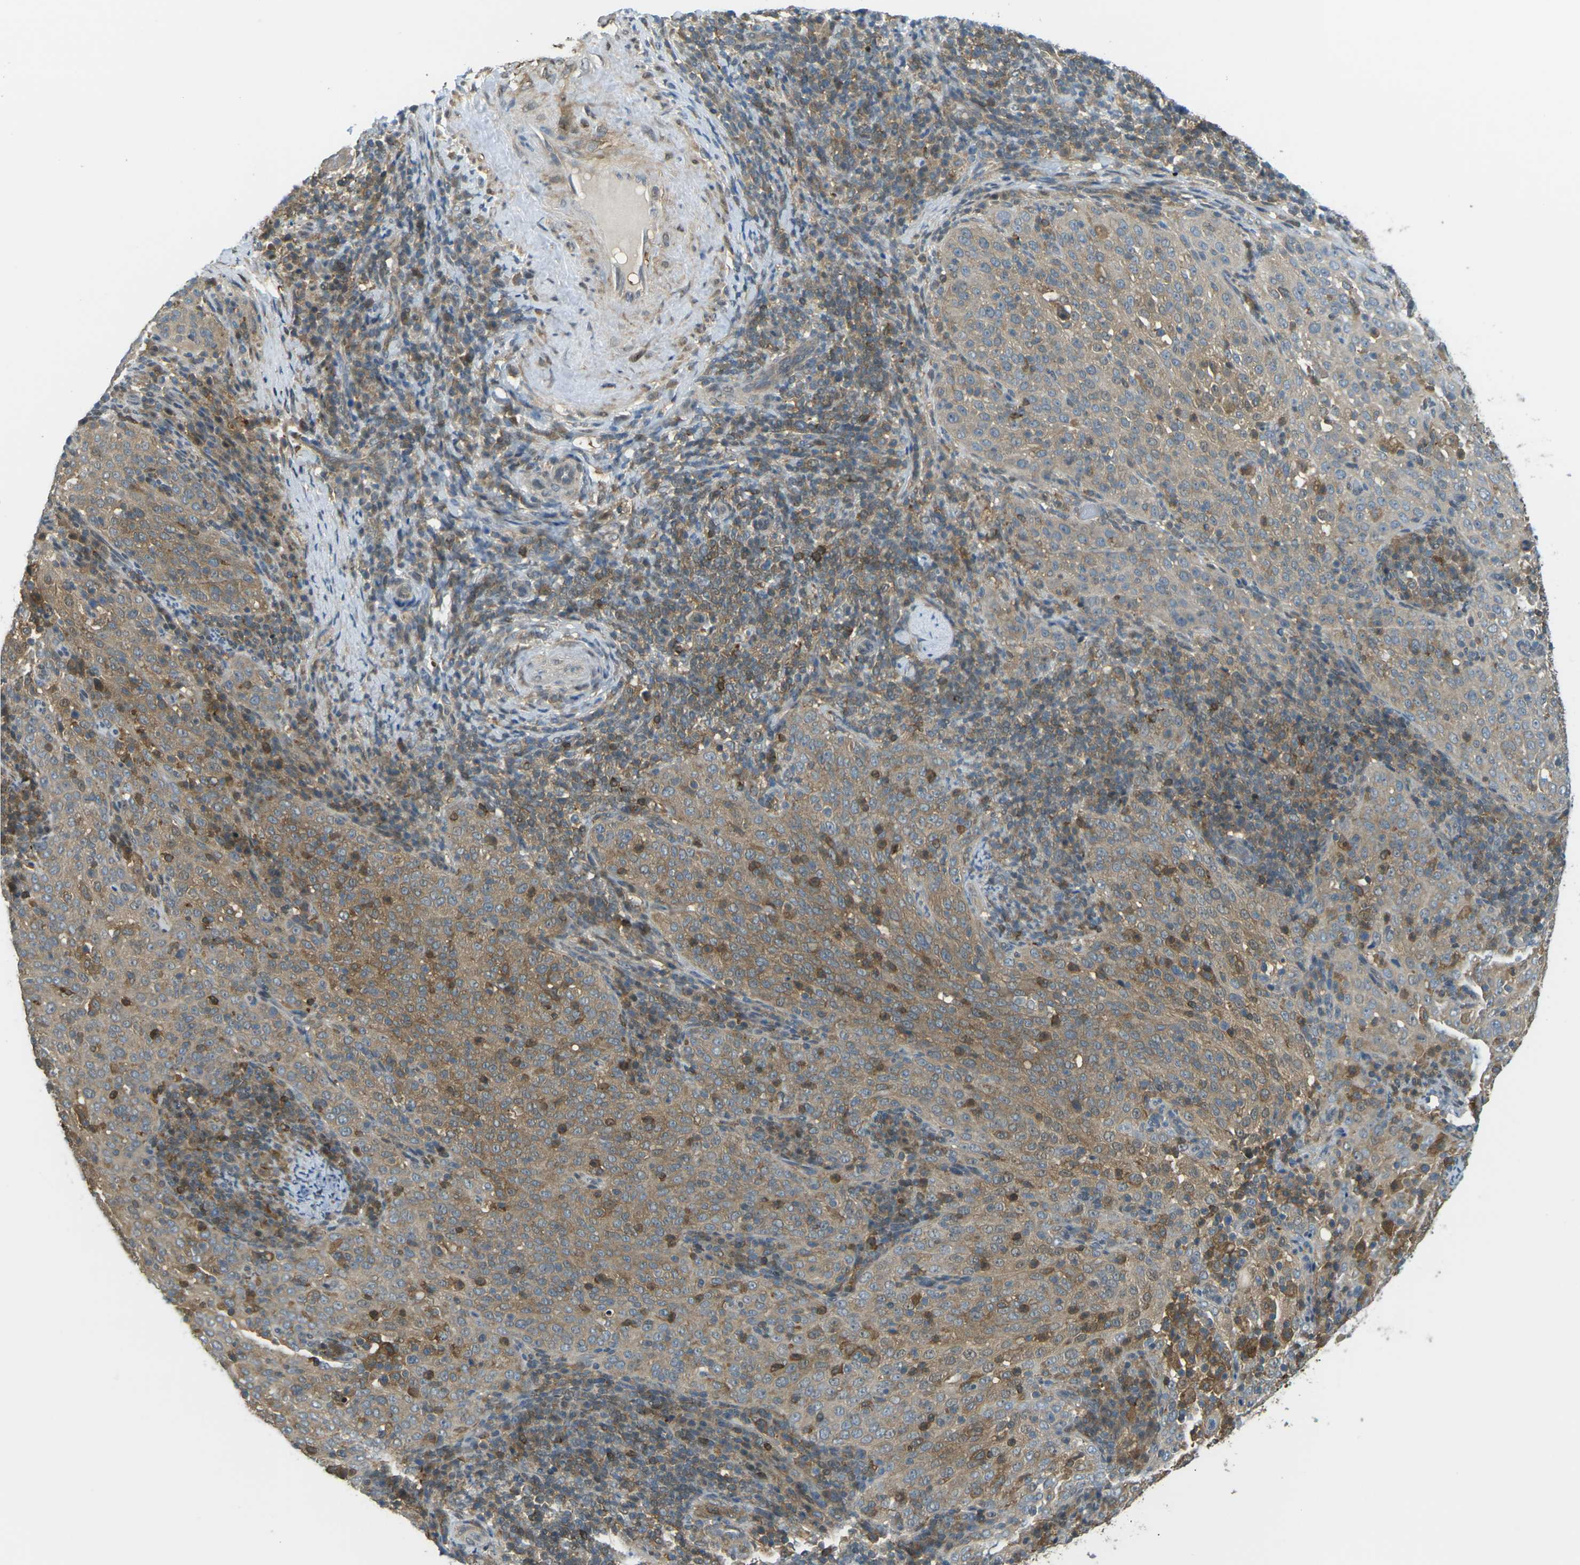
{"staining": {"intensity": "moderate", "quantity": ">75%", "location": "cytoplasmic/membranous"}, "tissue": "cervical cancer", "cell_type": "Tumor cells", "image_type": "cancer", "snomed": [{"axis": "morphology", "description": "Squamous cell carcinoma, NOS"}, {"axis": "topography", "description": "Cervix"}], "caption": "High-power microscopy captured an immunohistochemistry photomicrograph of squamous cell carcinoma (cervical), revealing moderate cytoplasmic/membranous staining in approximately >75% of tumor cells. Using DAB (3,3'-diaminobenzidine) (brown) and hematoxylin (blue) stains, captured at high magnification using brightfield microscopy.", "gene": "PIEZO2", "patient": {"sex": "female", "age": 51}}